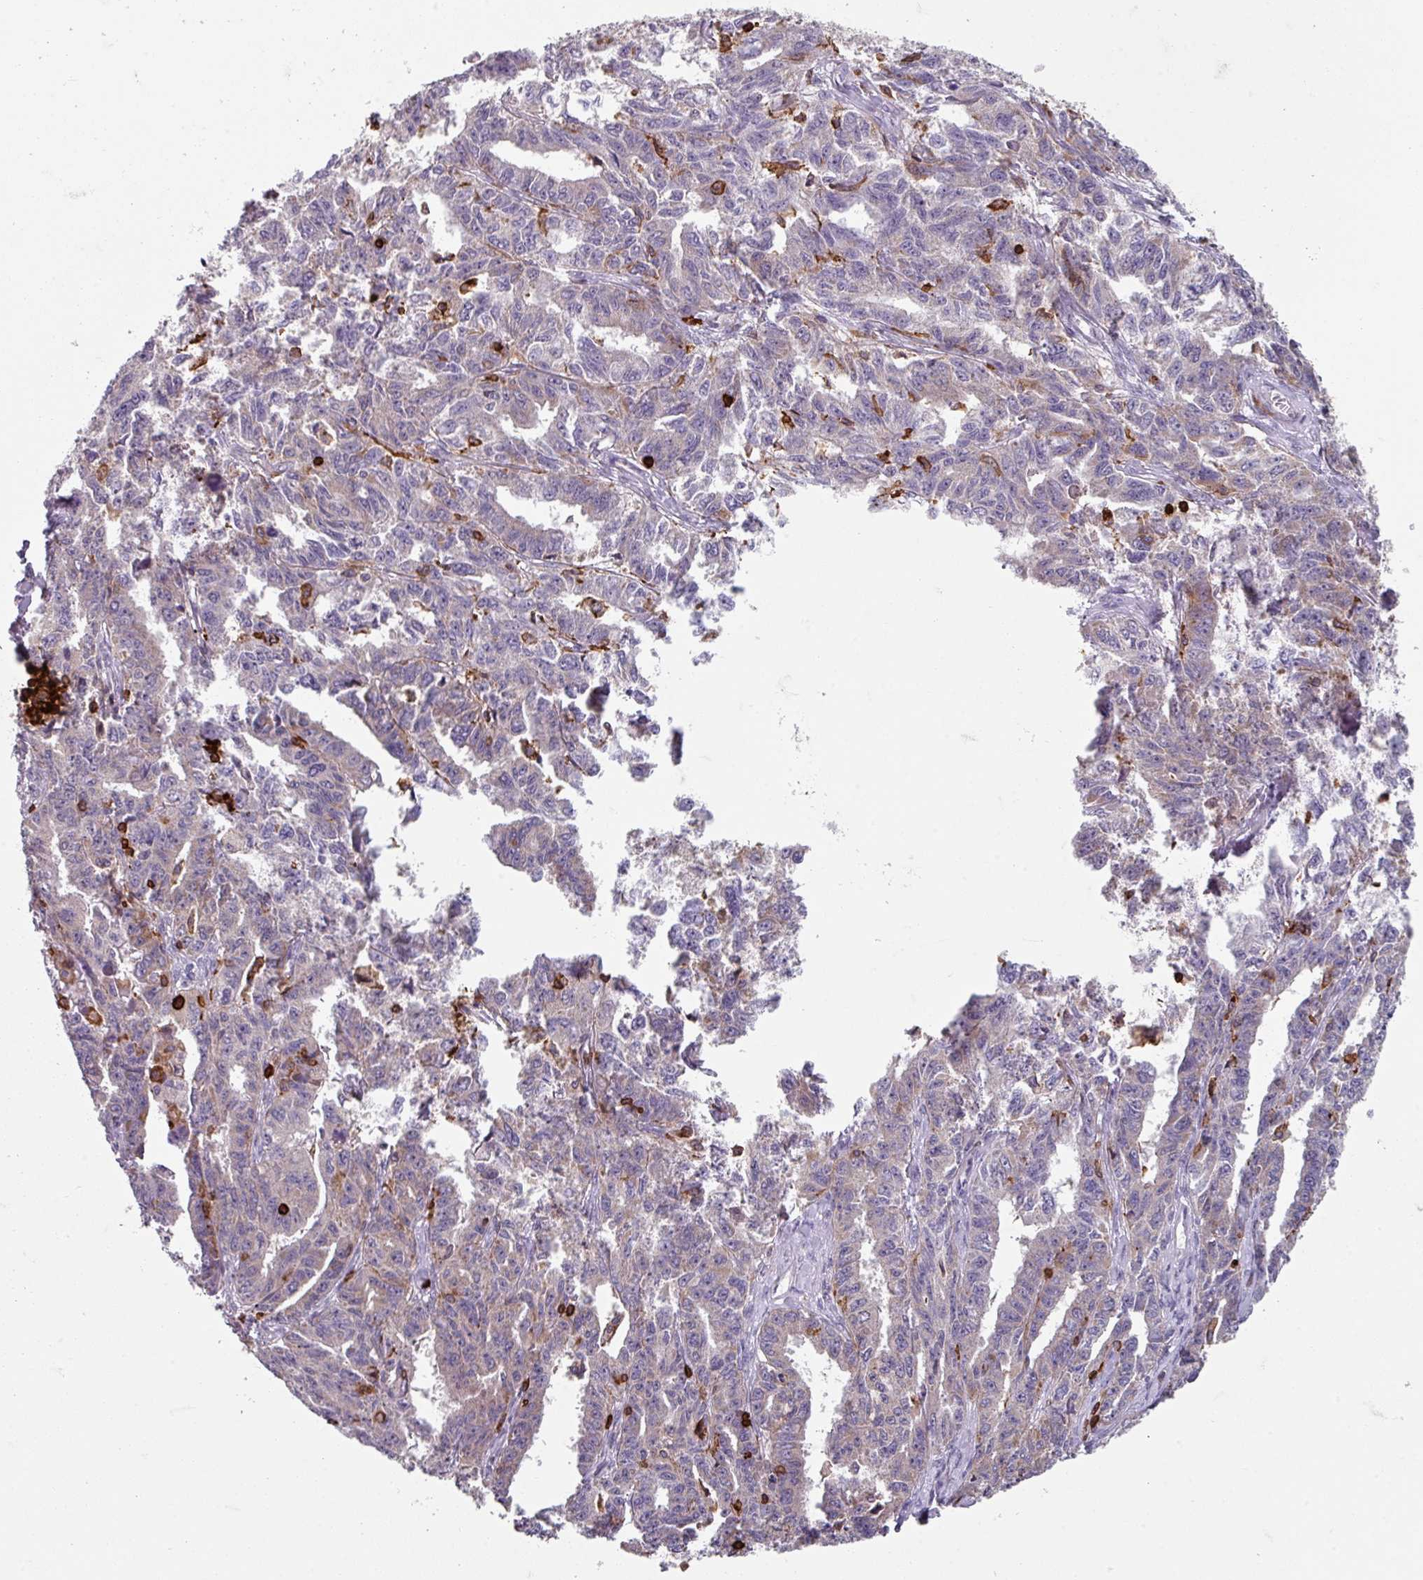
{"staining": {"intensity": "weak", "quantity": "<25%", "location": "cytoplasmic/membranous"}, "tissue": "ovarian cancer", "cell_type": "Tumor cells", "image_type": "cancer", "snomed": [{"axis": "morphology", "description": "Adenocarcinoma, NOS"}, {"axis": "morphology", "description": "Carcinoma, endometroid"}, {"axis": "topography", "description": "Ovary"}], "caption": "Ovarian adenocarcinoma was stained to show a protein in brown. There is no significant expression in tumor cells. (Brightfield microscopy of DAB (3,3'-diaminobenzidine) IHC at high magnification).", "gene": "NEDD9", "patient": {"sex": "female", "age": 72}}